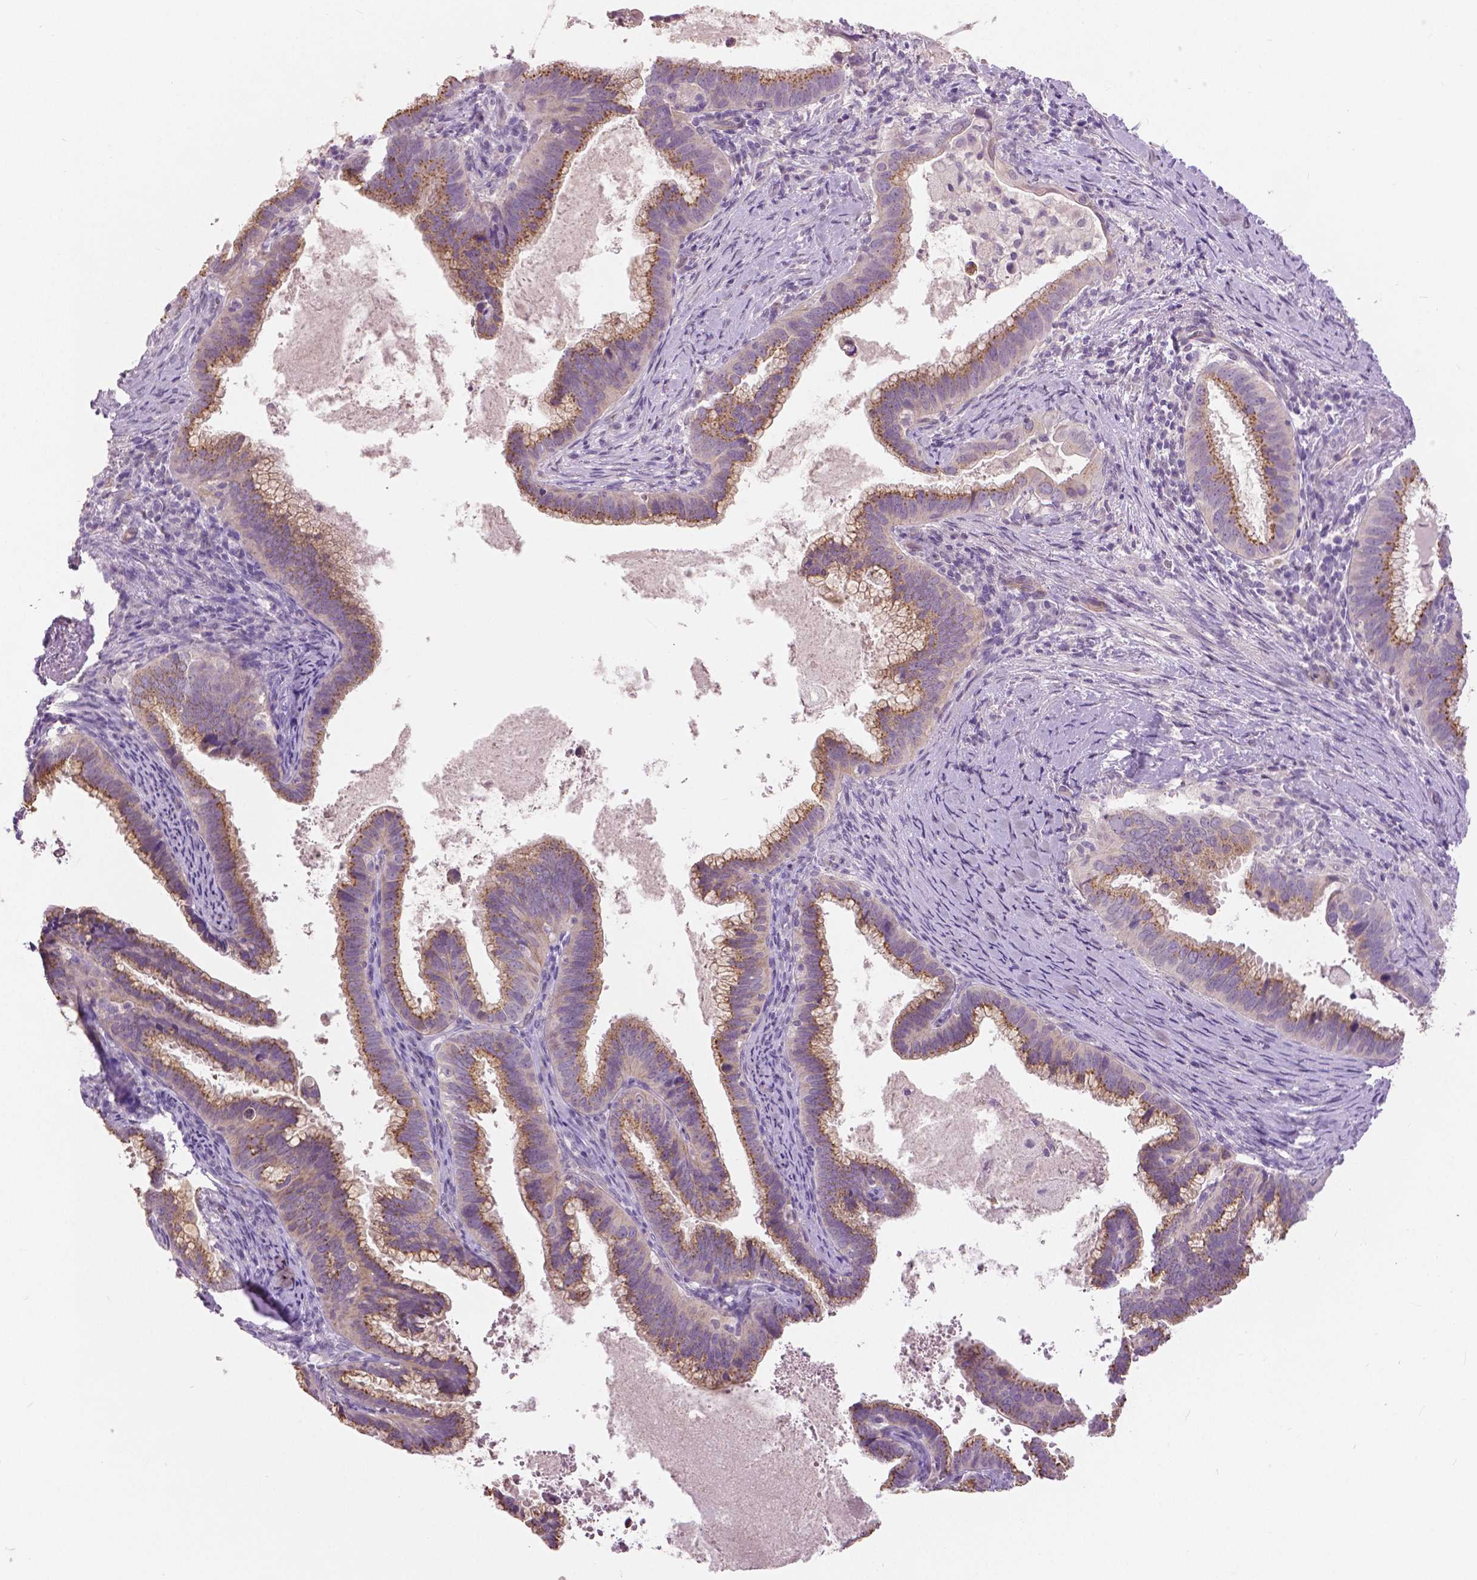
{"staining": {"intensity": "moderate", "quantity": ">75%", "location": "cytoplasmic/membranous"}, "tissue": "cervical cancer", "cell_type": "Tumor cells", "image_type": "cancer", "snomed": [{"axis": "morphology", "description": "Adenocarcinoma, NOS"}, {"axis": "topography", "description": "Cervix"}], "caption": "There is medium levels of moderate cytoplasmic/membranous expression in tumor cells of cervical adenocarcinoma, as demonstrated by immunohistochemical staining (brown color).", "gene": "GRIN2A", "patient": {"sex": "female", "age": 61}}